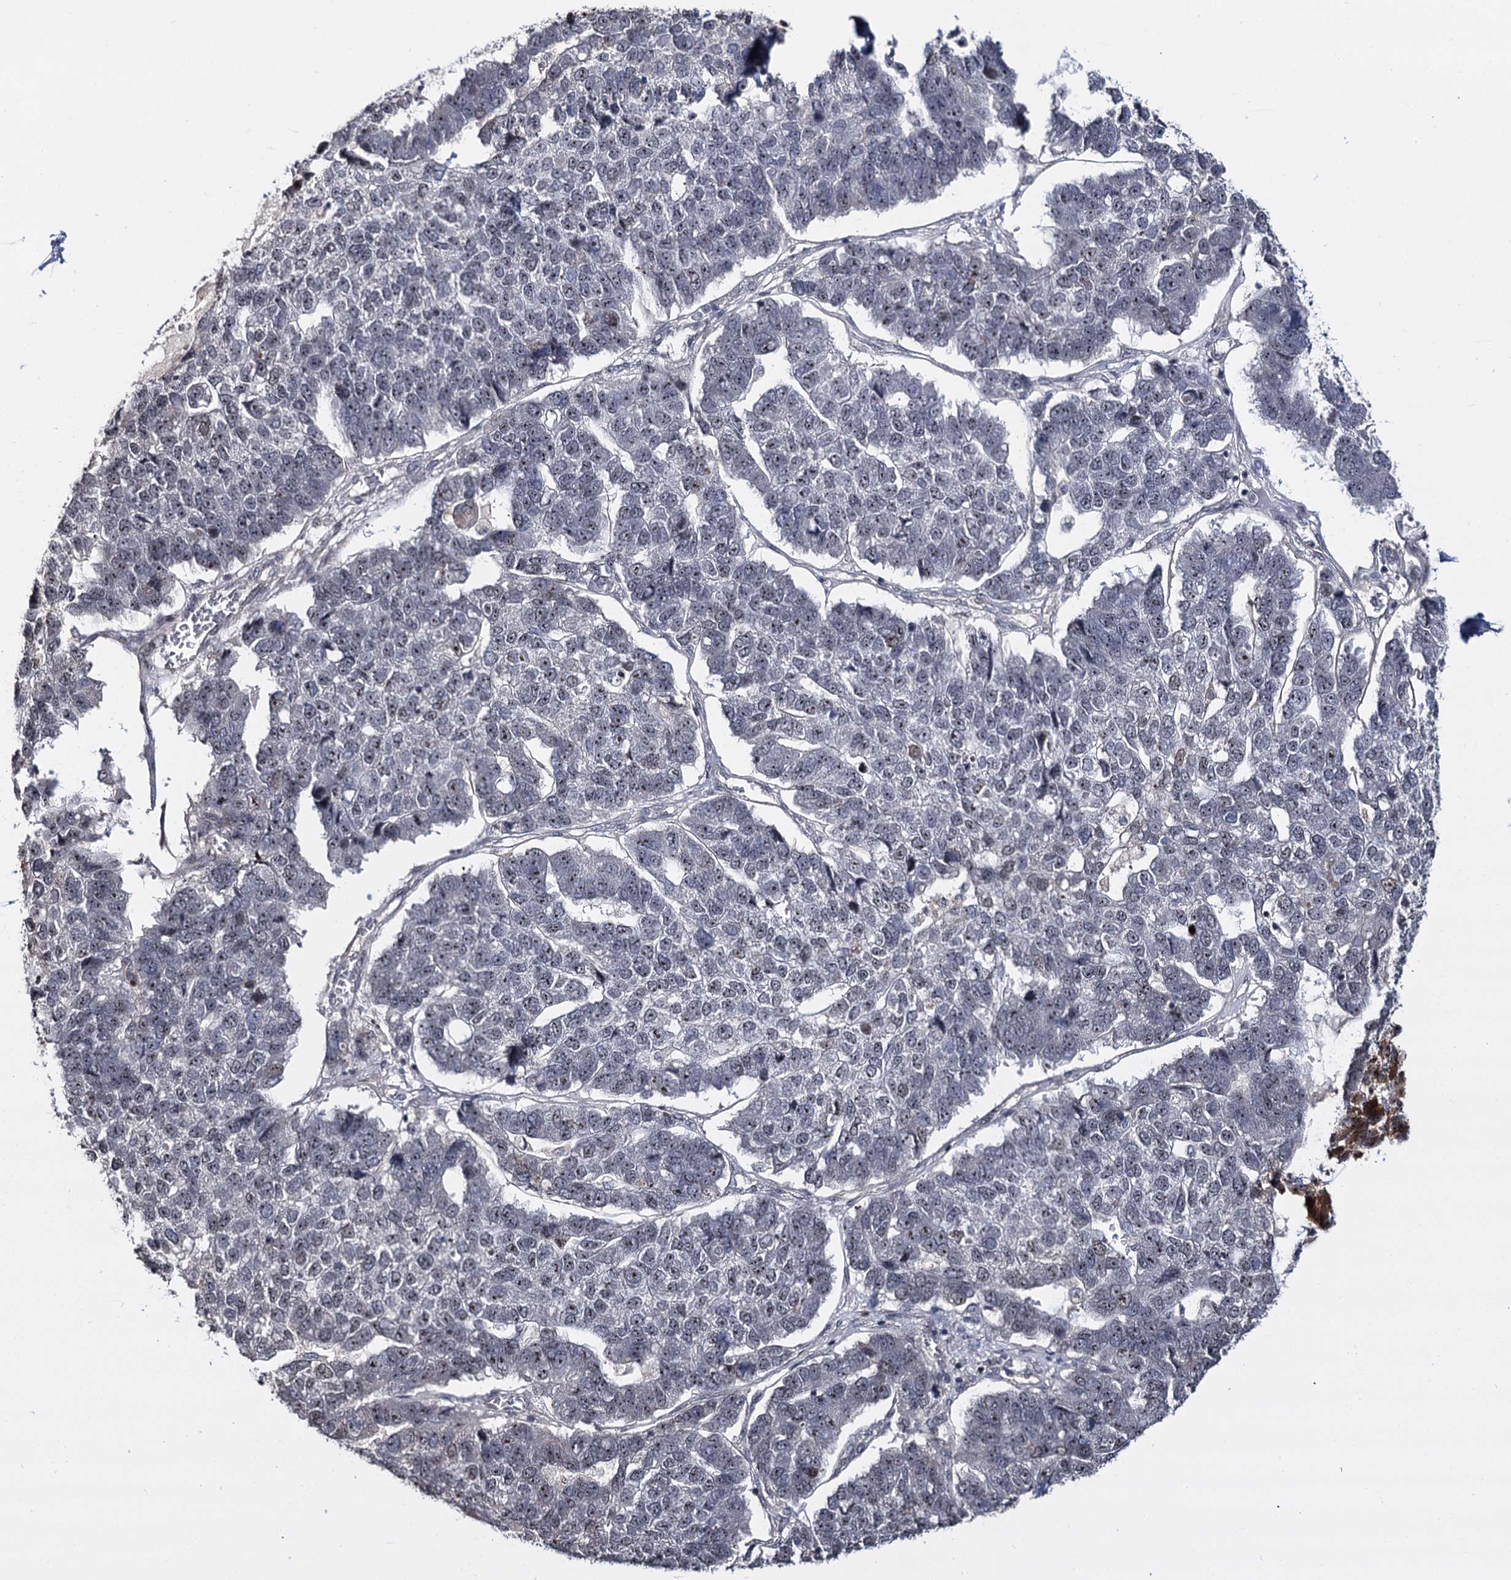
{"staining": {"intensity": "weak", "quantity": "<25%", "location": "nuclear"}, "tissue": "pancreatic cancer", "cell_type": "Tumor cells", "image_type": "cancer", "snomed": [{"axis": "morphology", "description": "Adenocarcinoma, NOS"}, {"axis": "topography", "description": "Pancreas"}], "caption": "This is a photomicrograph of immunohistochemistry (IHC) staining of adenocarcinoma (pancreatic), which shows no expression in tumor cells.", "gene": "SUPT20H", "patient": {"sex": "female", "age": 61}}